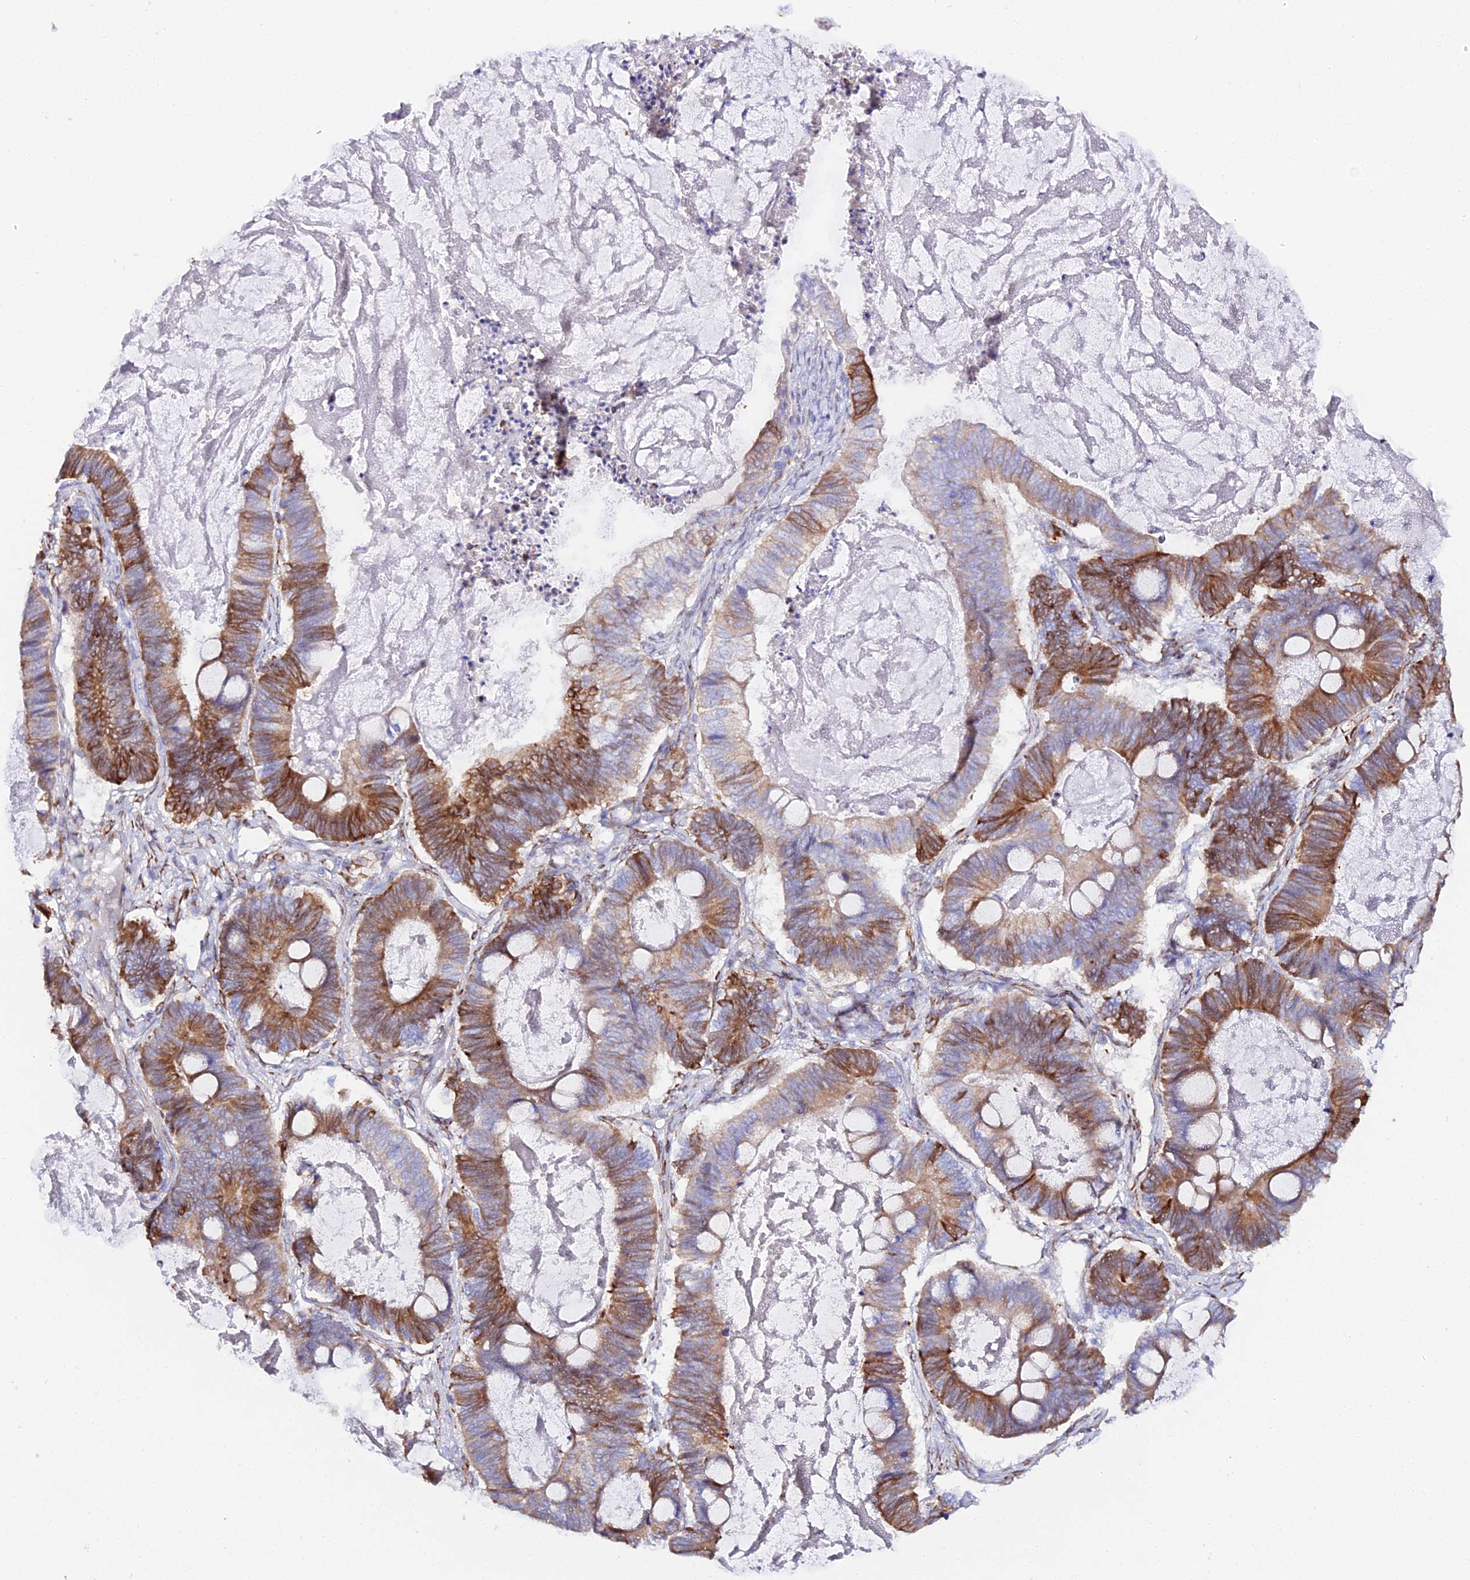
{"staining": {"intensity": "strong", "quantity": "25%-75%", "location": "cytoplasmic/membranous"}, "tissue": "ovarian cancer", "cell_type": "Tumor cells", "image_type": "cancer", "snomed": [{"axis": "morphology", "description": "Cystadenocarcinoma, mucinous, NOS"}, {"axis": "topography", "description": "Ovary"}], "caption": "Ovarian mucinous cystadenocarcinoma stained with DAB (3,3'-diaminobenzidine) immunohistochemistry reveals high levels of strong cytoplasmic/membranous expression in approximately 25%-75% of tumor cells. The staining is performed using DAB (3,3'-diaminobenzidine) brown chromogen to label protein expression. The nuclei are counter-stained blue using hematoxylin.", "gene": "CFAP45", "patient": {"sex": "female", "age": 61}}